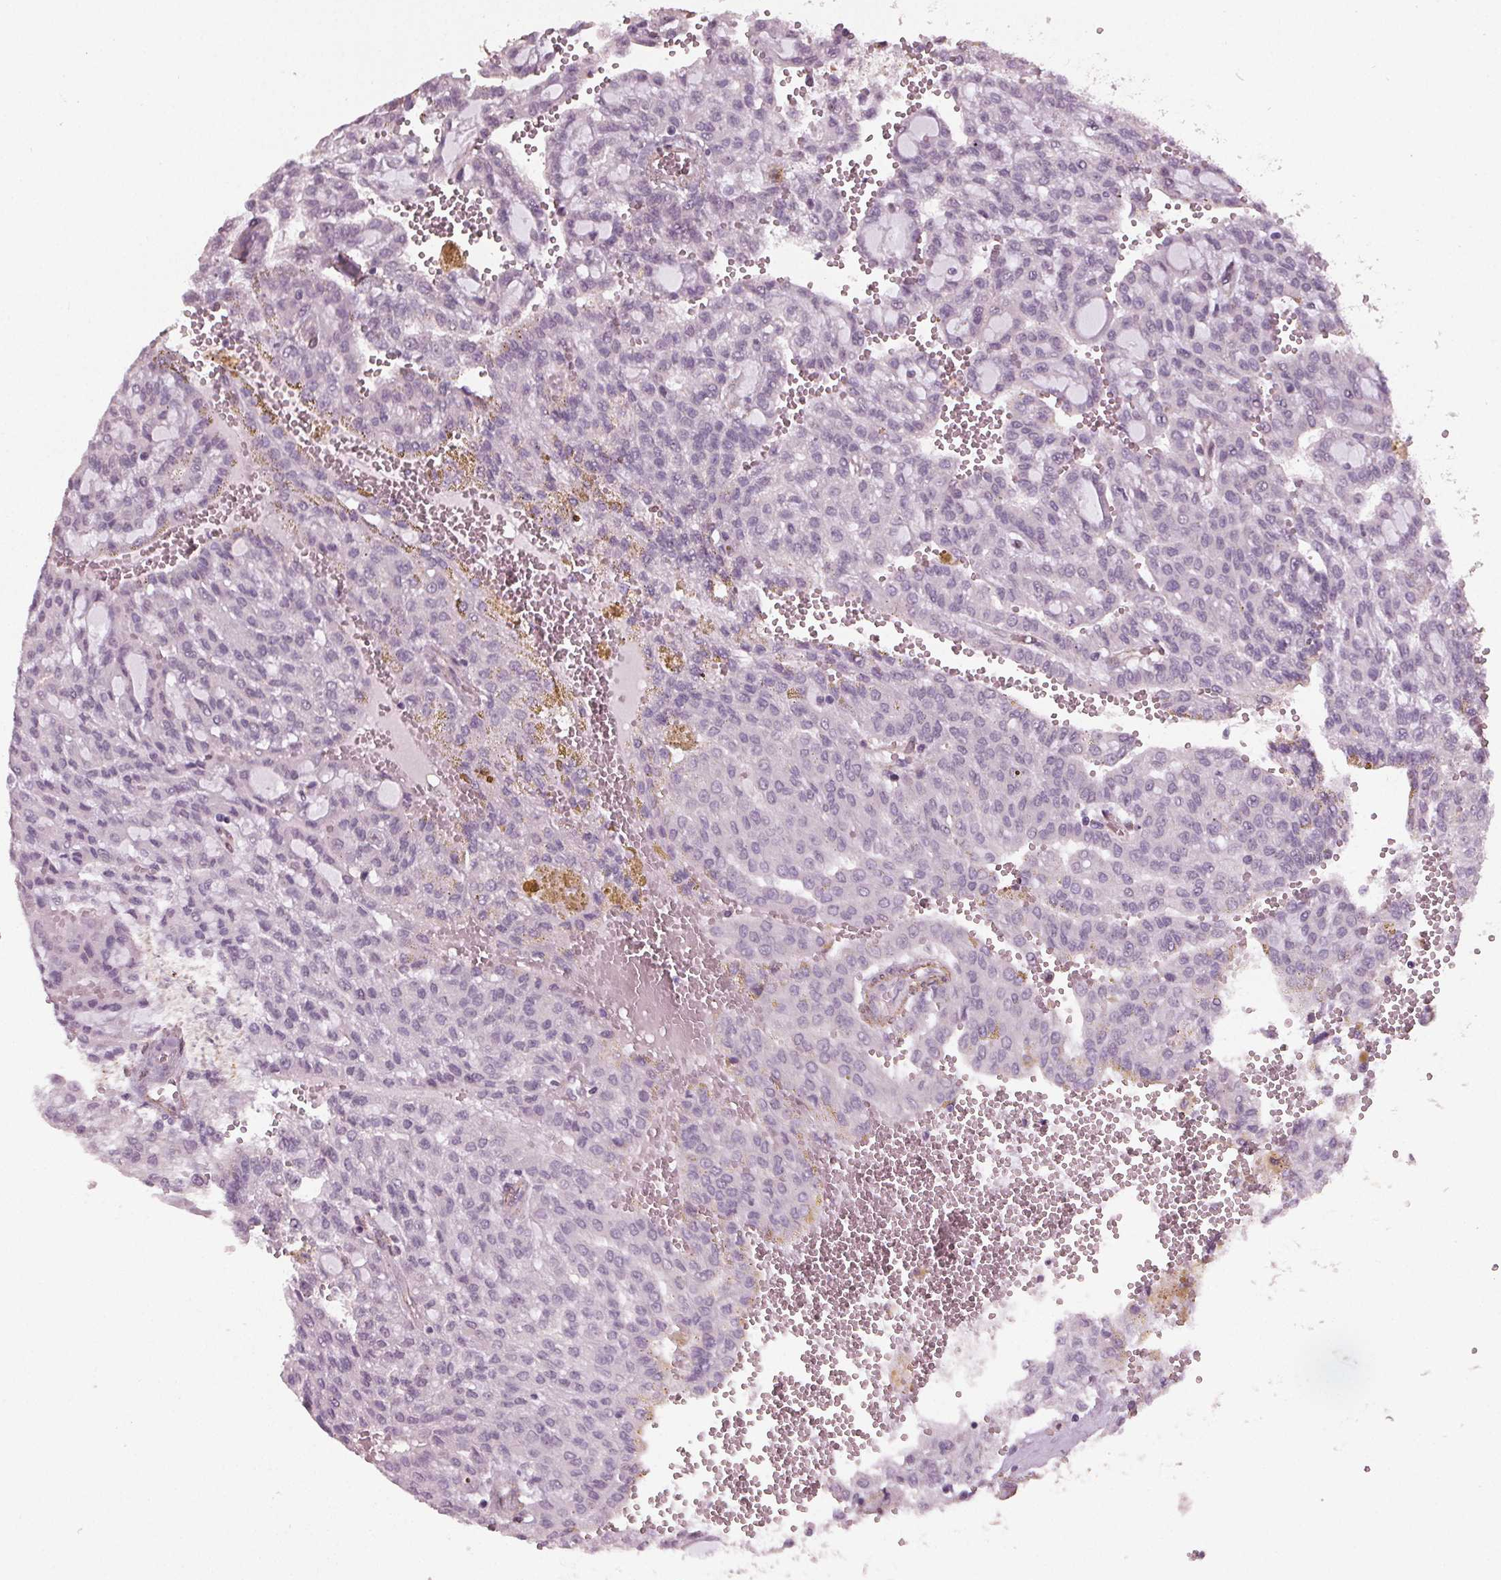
{"staining": {"intensity": "negative", "quantity": "none", "location": "none"}, "tissue": "renal cancer", "cell_type": "Tumor cells", "image_type": "cancer", "snomed": [{"axis": "morphology", "description": "Adenocarcinoma, NOS"}, {"axis": "topography", "description": "Kidney"}], "caption": "The immunohistochemistry photomicrograph has no significant positivity in tumor cells of adenocarcinoma (renal) tissue.", "gene": "PKP1", "patient": {"sex": "male", "age": 63}}